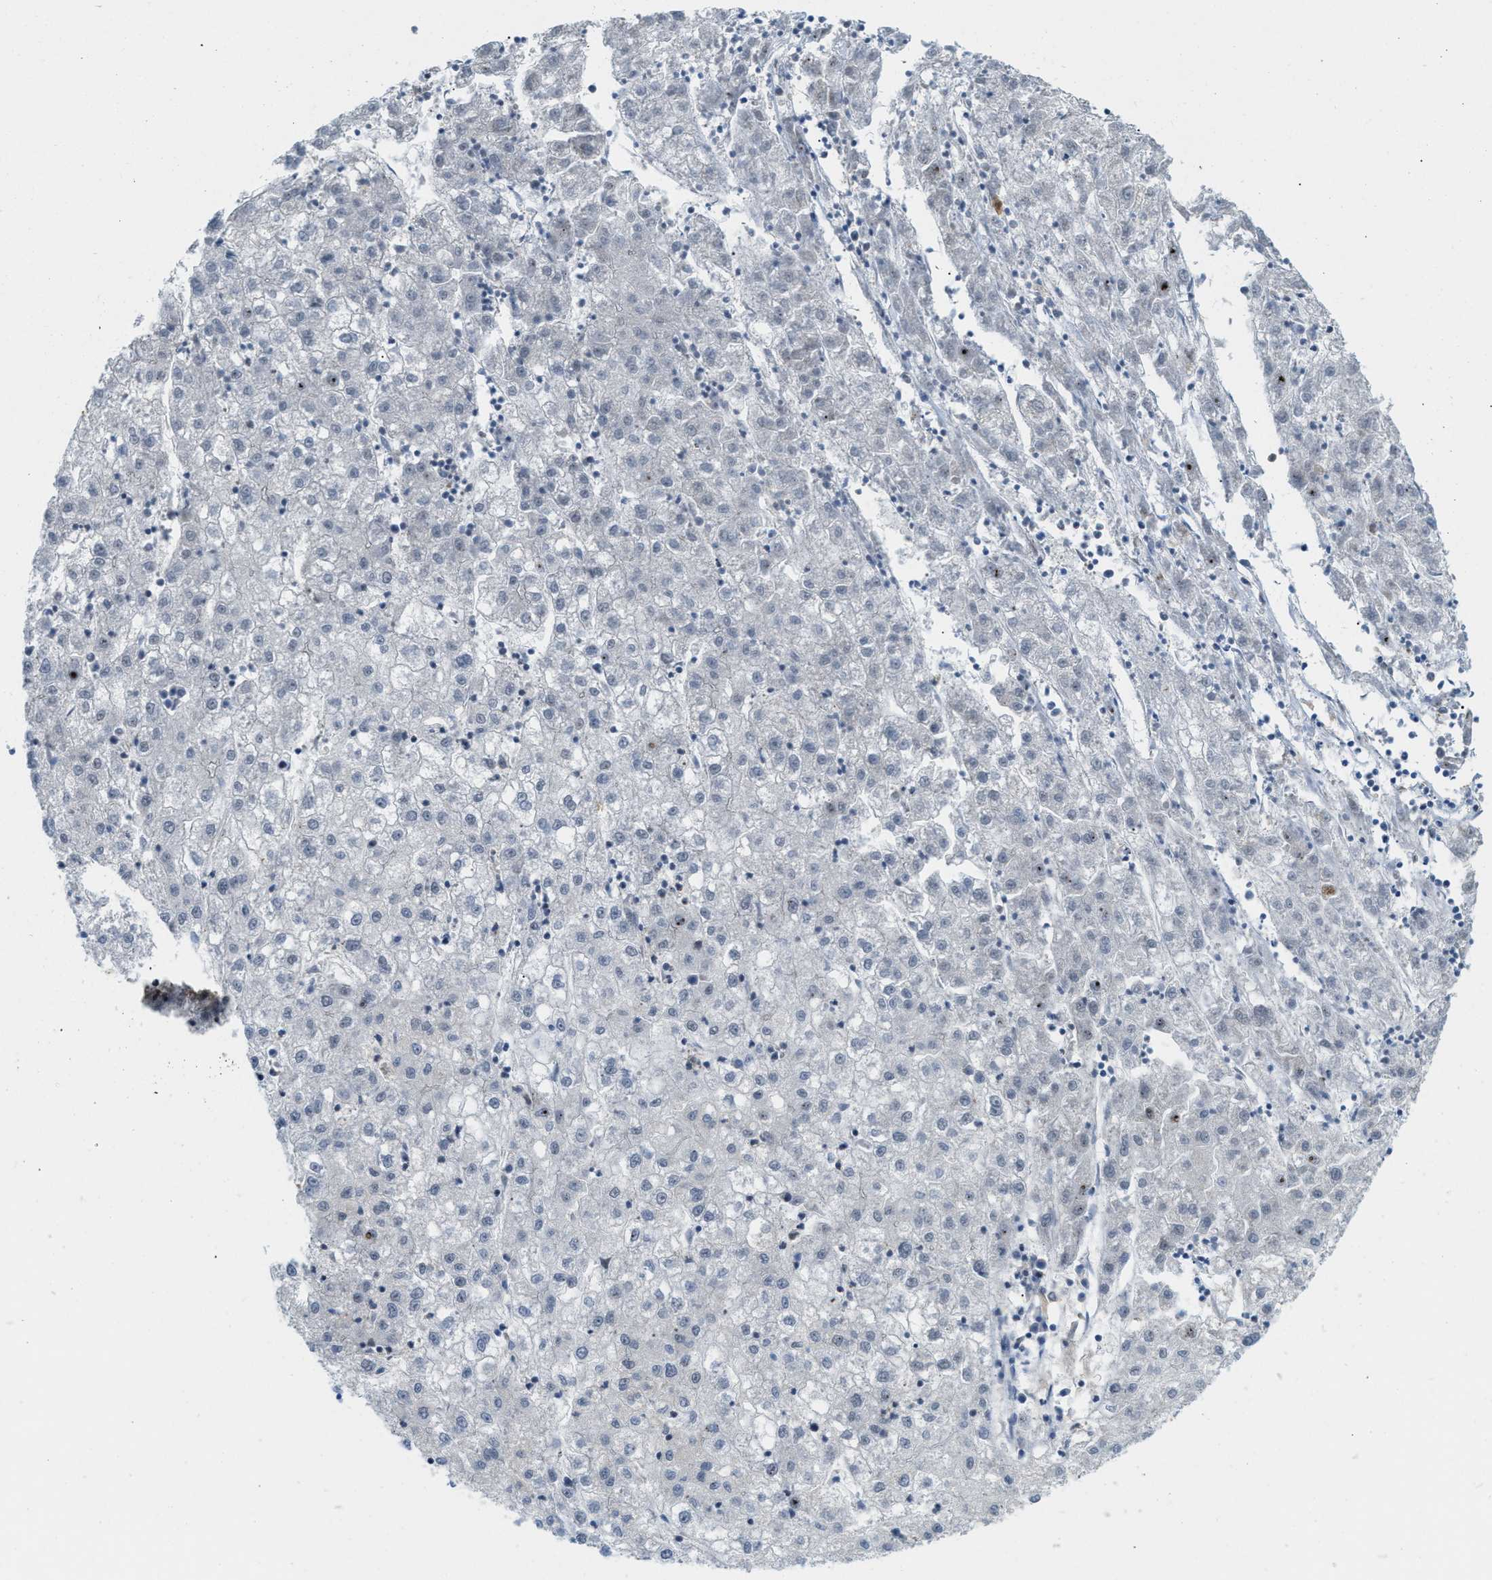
{"staining": {"intensity": "negative", "quantity": "none", "location": "none"}, "tissue": "liver cancer", "cell_type": "Tumor cells", "image_type": "cancer", "snomed": [{"axis": "morphology", "description": "Carcinoma, Hepatocellular, NOS"}, {"axis": "topography", "description": "Liver"}], "caption": "IHC of human liver cancer (hepatocellular carcinoma) exhibits no positivity in tumor cells.", "gene": "NUMA1", "patient": {"sex": "male", "age": 72}}